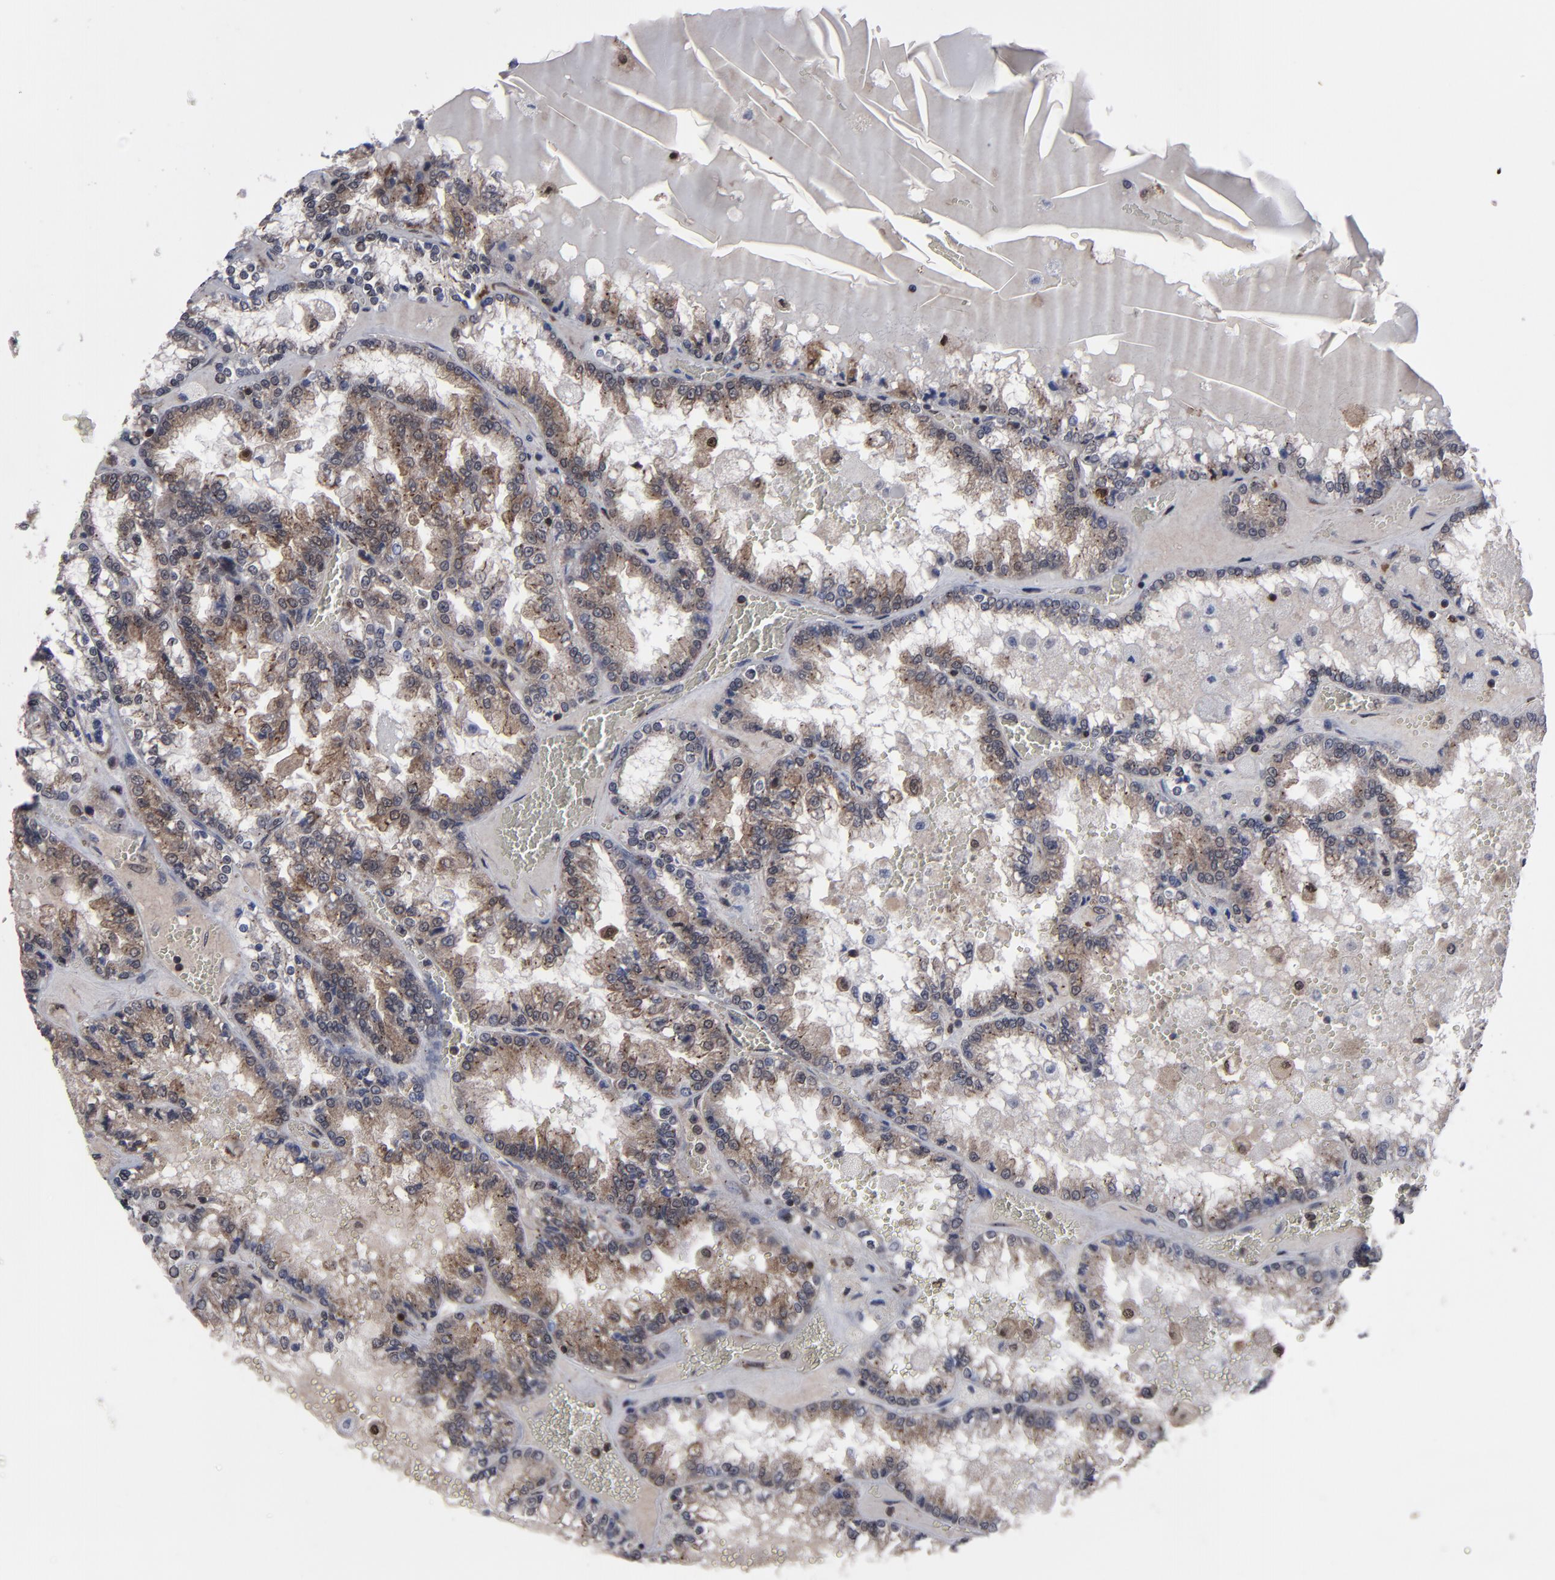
{"staining": {"intensity": "moderate", "quantity": "25%-75%", "location": "cytoplasmic/membranous,nuclear"}, "tissue": "renal cancer", "cell_type": "Tumor cells", "image_type": "cancer", "snomed": [{"axis": "morphology", "description": "Adenocarcinoma, NOS"}, {"axis": "topography", "description": "Kidney"}], "caption": "About 25%-75% of tumor cells in human renal adenocarcinoma demonstrate moderate cytoplasmic/membranous and nuclear protein expression as visualized by brown immunohistochemical staining.", "gene": "KIAA2026", "patient": {"sex": "female", "age": 56}}